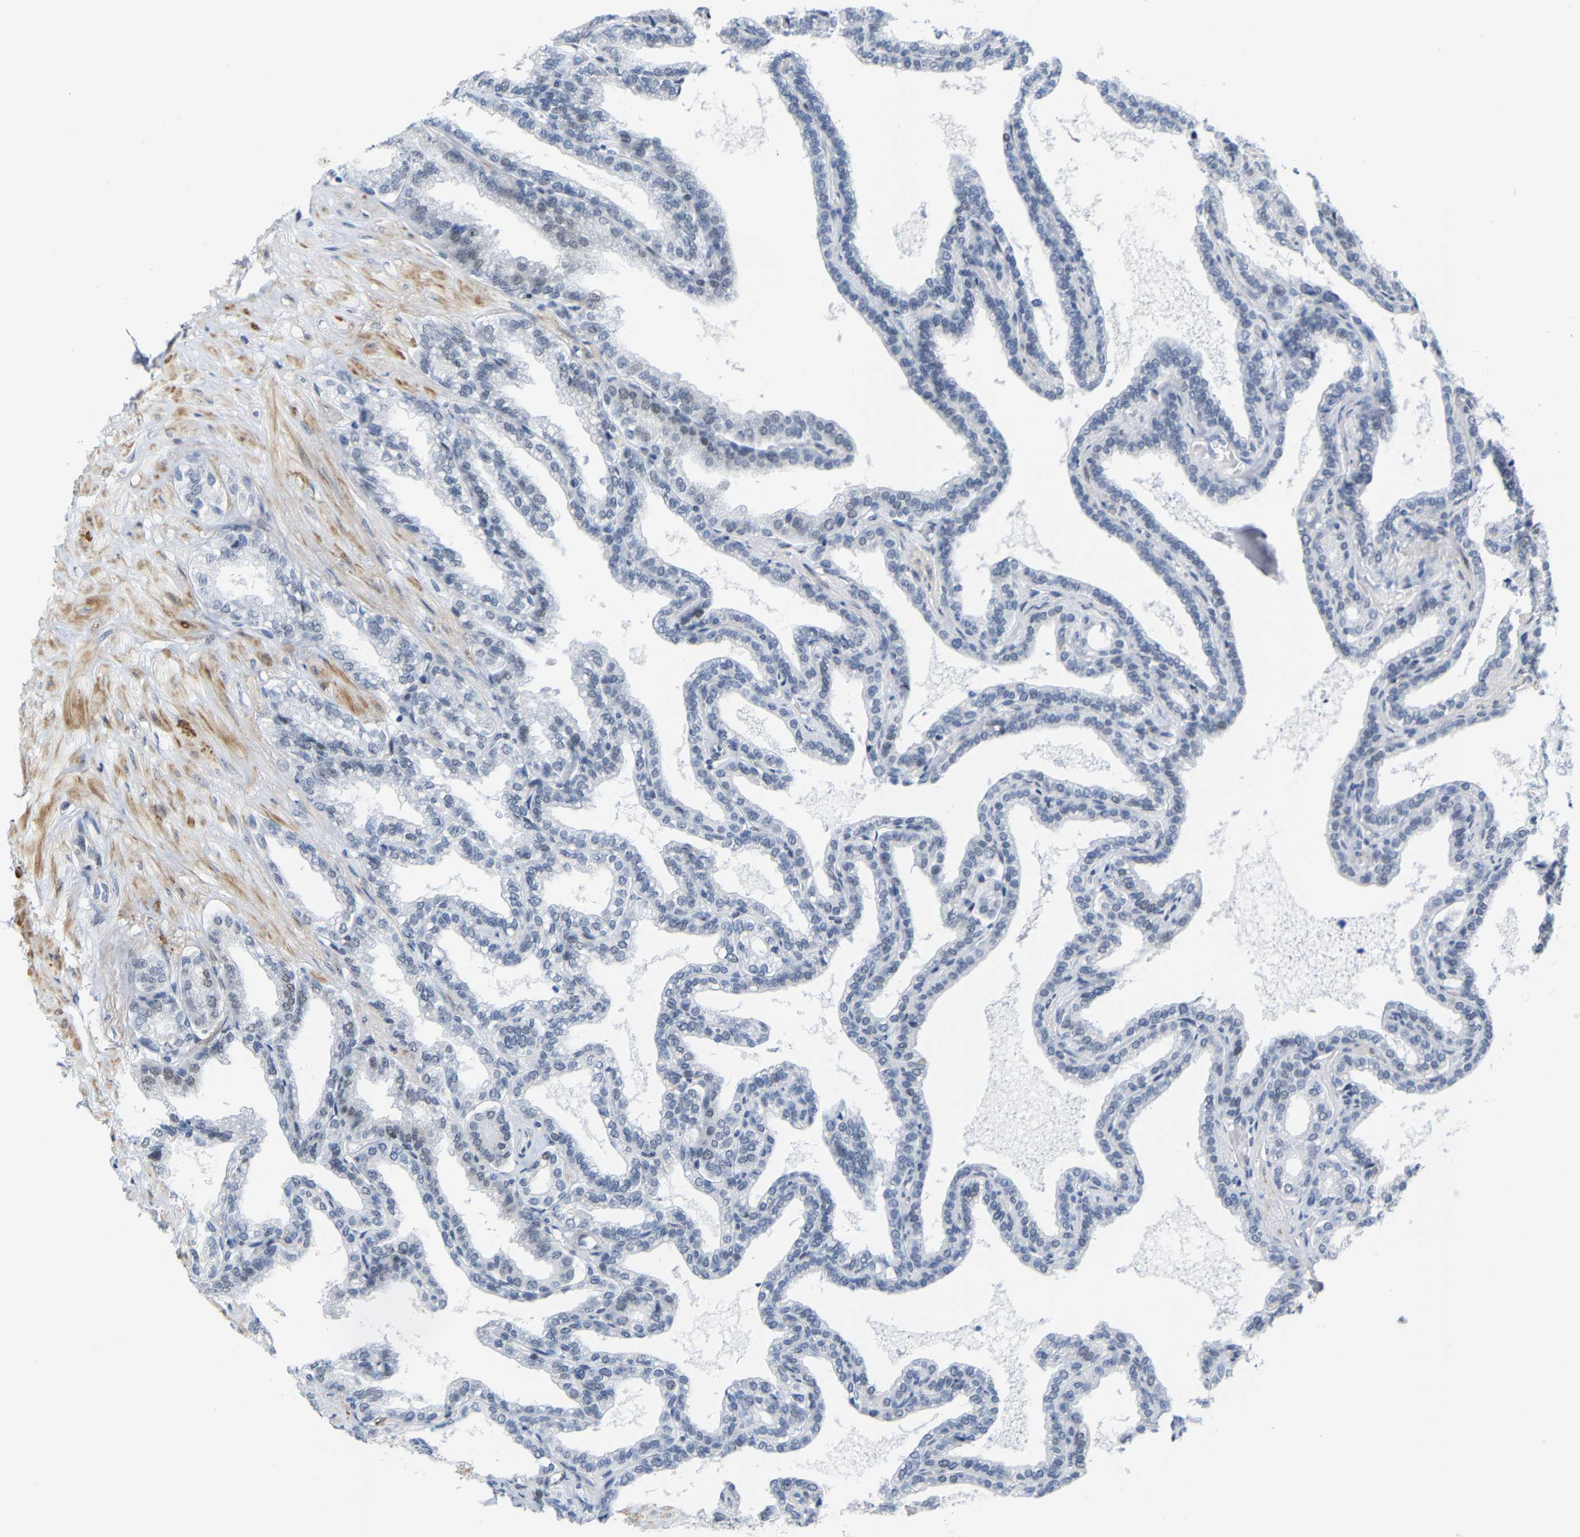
{"staining": {"intensity": "negative", "quantity": "none", "location": "none"}, "tissue": "seminal vesicle", "cell_type": "Glandular cells", "image_type": "normal", "snomed": [{"axis": "morphology", "description": "Normal tissue, NOS"}, {"axis": "topography", "description": "Seminal veicle"}], "caption": "A high-resolution photomicrograph shows immunohistochemistry staining of normal seminal vesicle, which displays no significant staining in glandular cells.", "gene": "FAM180A", "patient": {"sex": "male", "age": 46}}